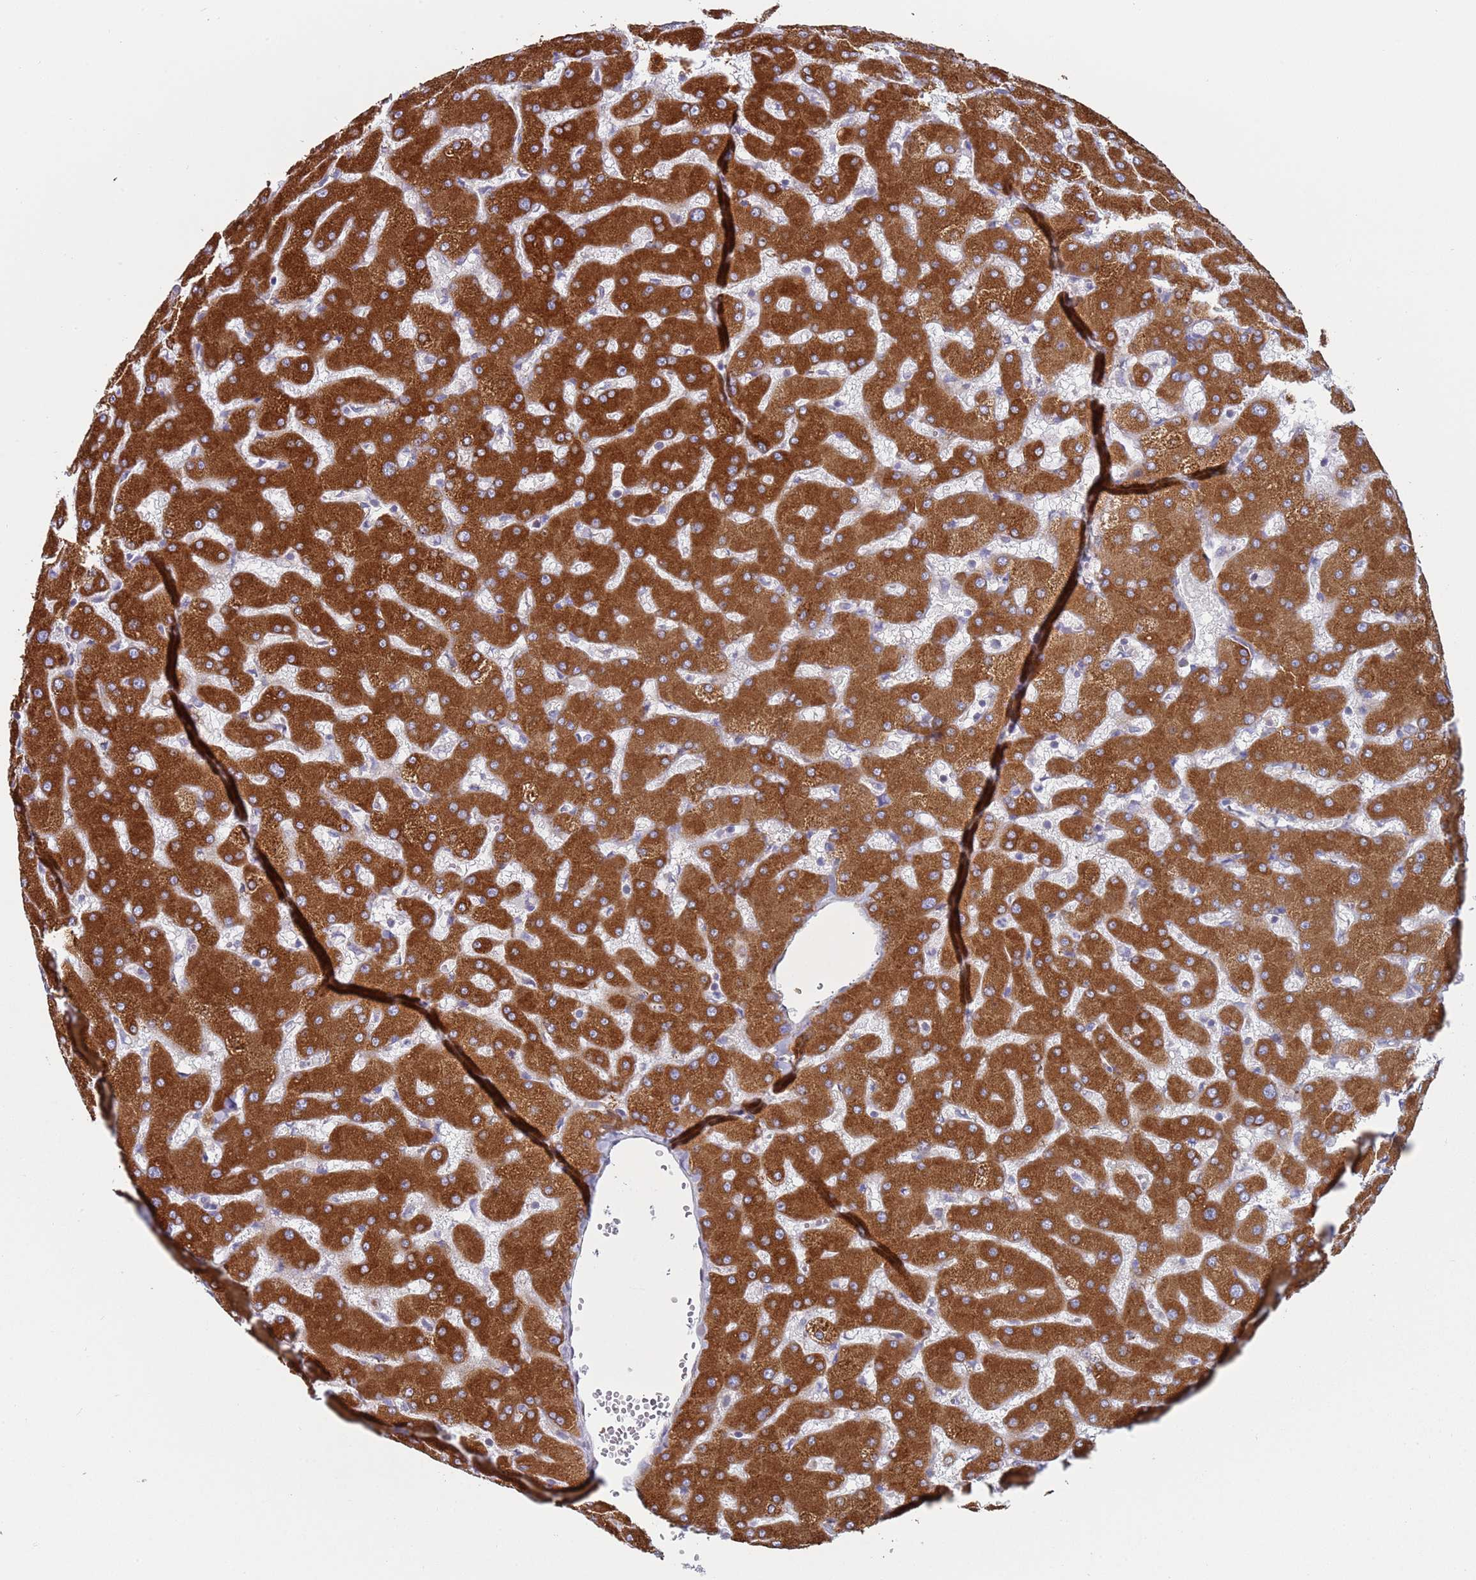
{"staining": {"intensity": "moderate", "quantity": ">75%", "location": "cytoplasmic/membranous"}, "tissue": "liver", "cell_type": "Cholangiocytes", "image_type": "normal", "snomed": [{"axis": "morphology", "description": "Normal tissue, NOS"}, {"axis": "topography", "description": "Liver"}], "caption": "Immunohistochemical staining of benign human liver reveals >75% levels of moderate cytoplasmic/membranous protein positivity in about >75% of cholangiocytes.", "gene": "ENSG00000286098", "patient": {"sex": "female", "age": 63}}